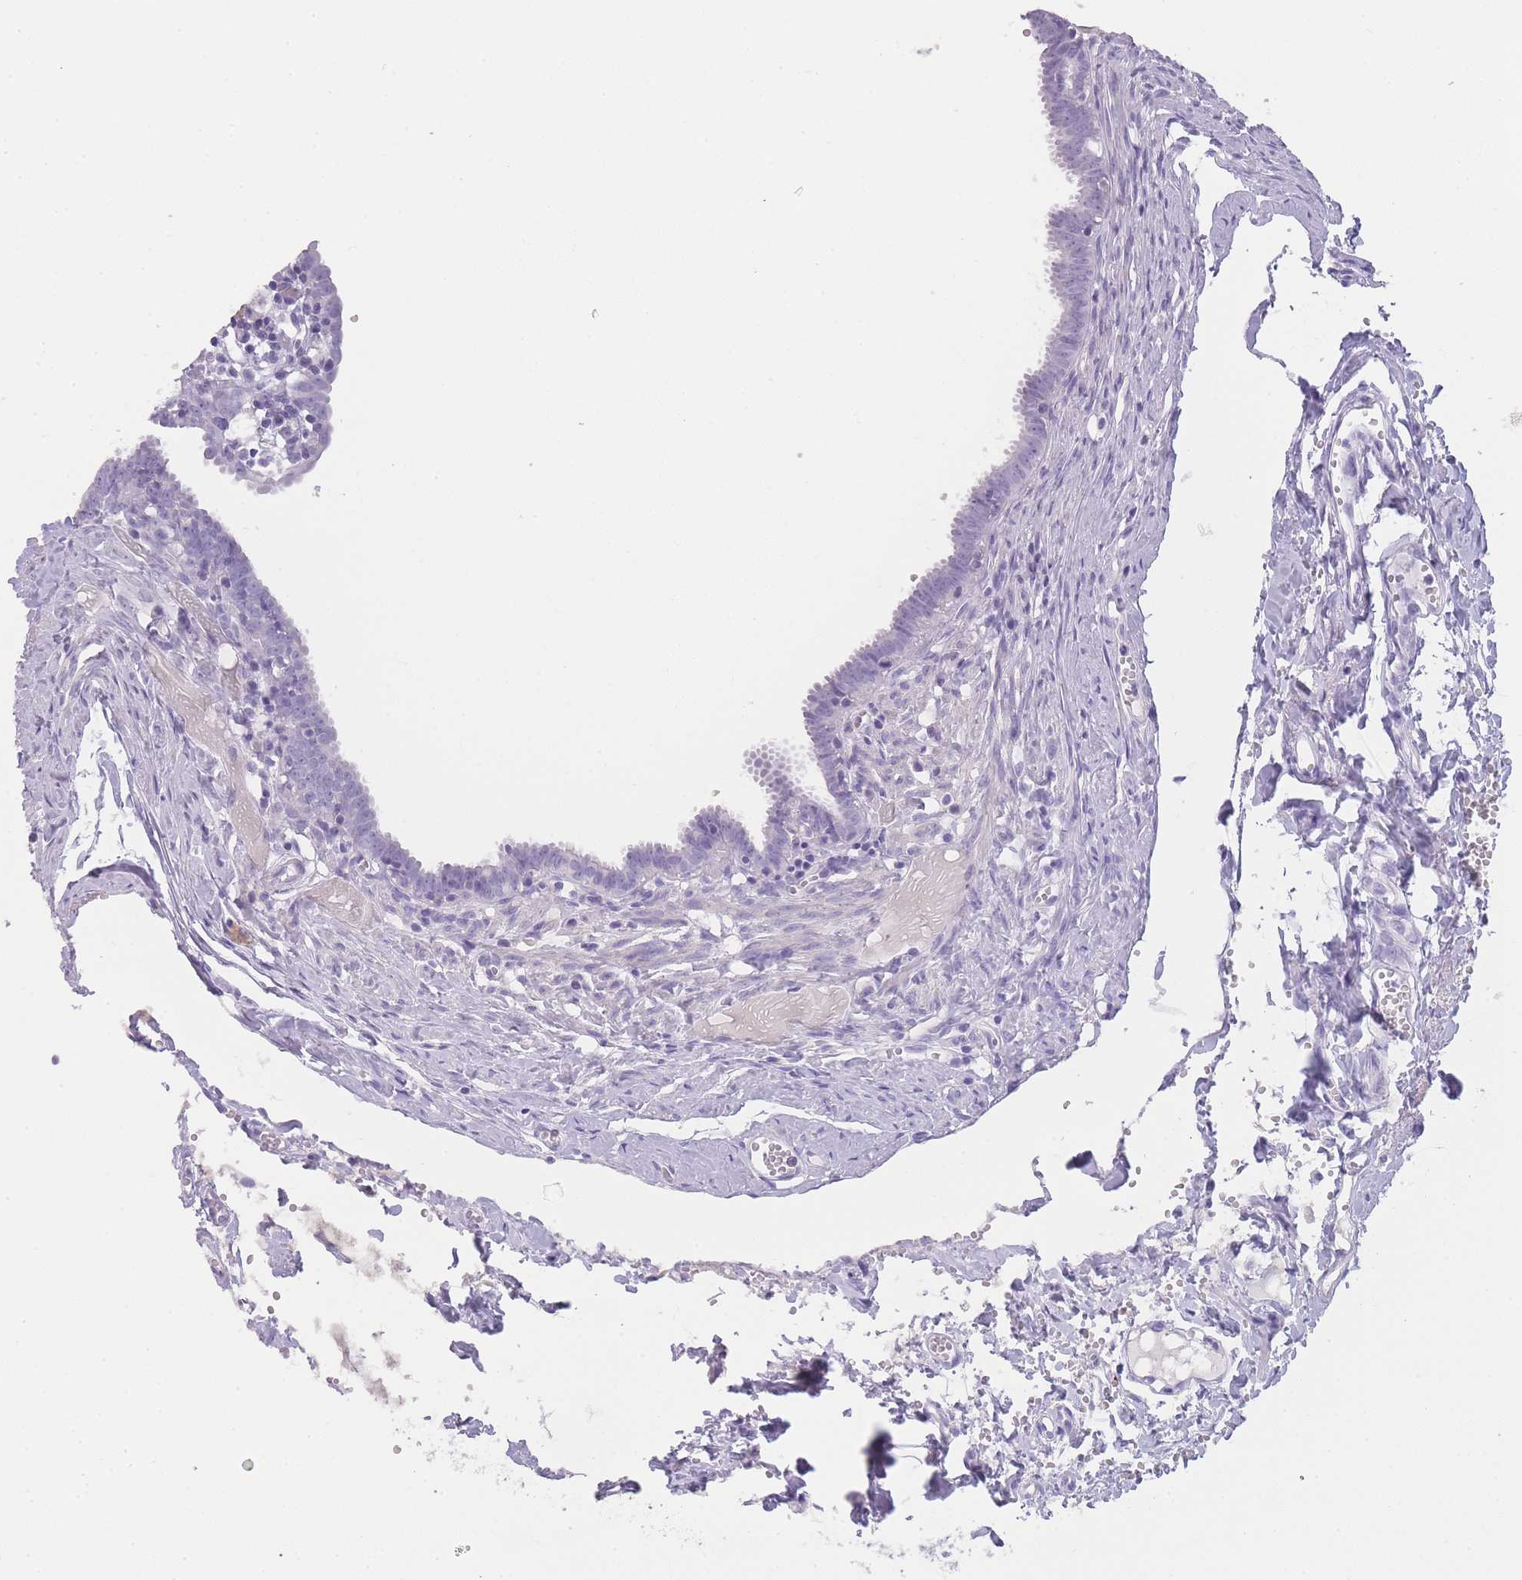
{"staining": {"intensity": "negative", "quantity": "none", "location": "none"}, "tissue": "fallopian tube", "cell_type": "Glandular cells", "image_type": "normal", "snomed": [{"axis": "morphology", "description": "Normal tissue, NOS"}, {"axis": "morphology", "description": "Carcinoma, NOS"}, {"axis": "topography", "description": "Fallopian tube"}, {"axis": "topography", "description": "Ovary"}], "caption": "This is a histopathology image of immunohistochemistry (IHC) staining of unremarkable fallopian tube, which shows no positivity in glandular cells. (Brightfield microscopy of DAB immunohistochemistry (IHC) at high magnification).", "gene": "TCP11X1", "patient": {"sex": "female", "age": 59}}